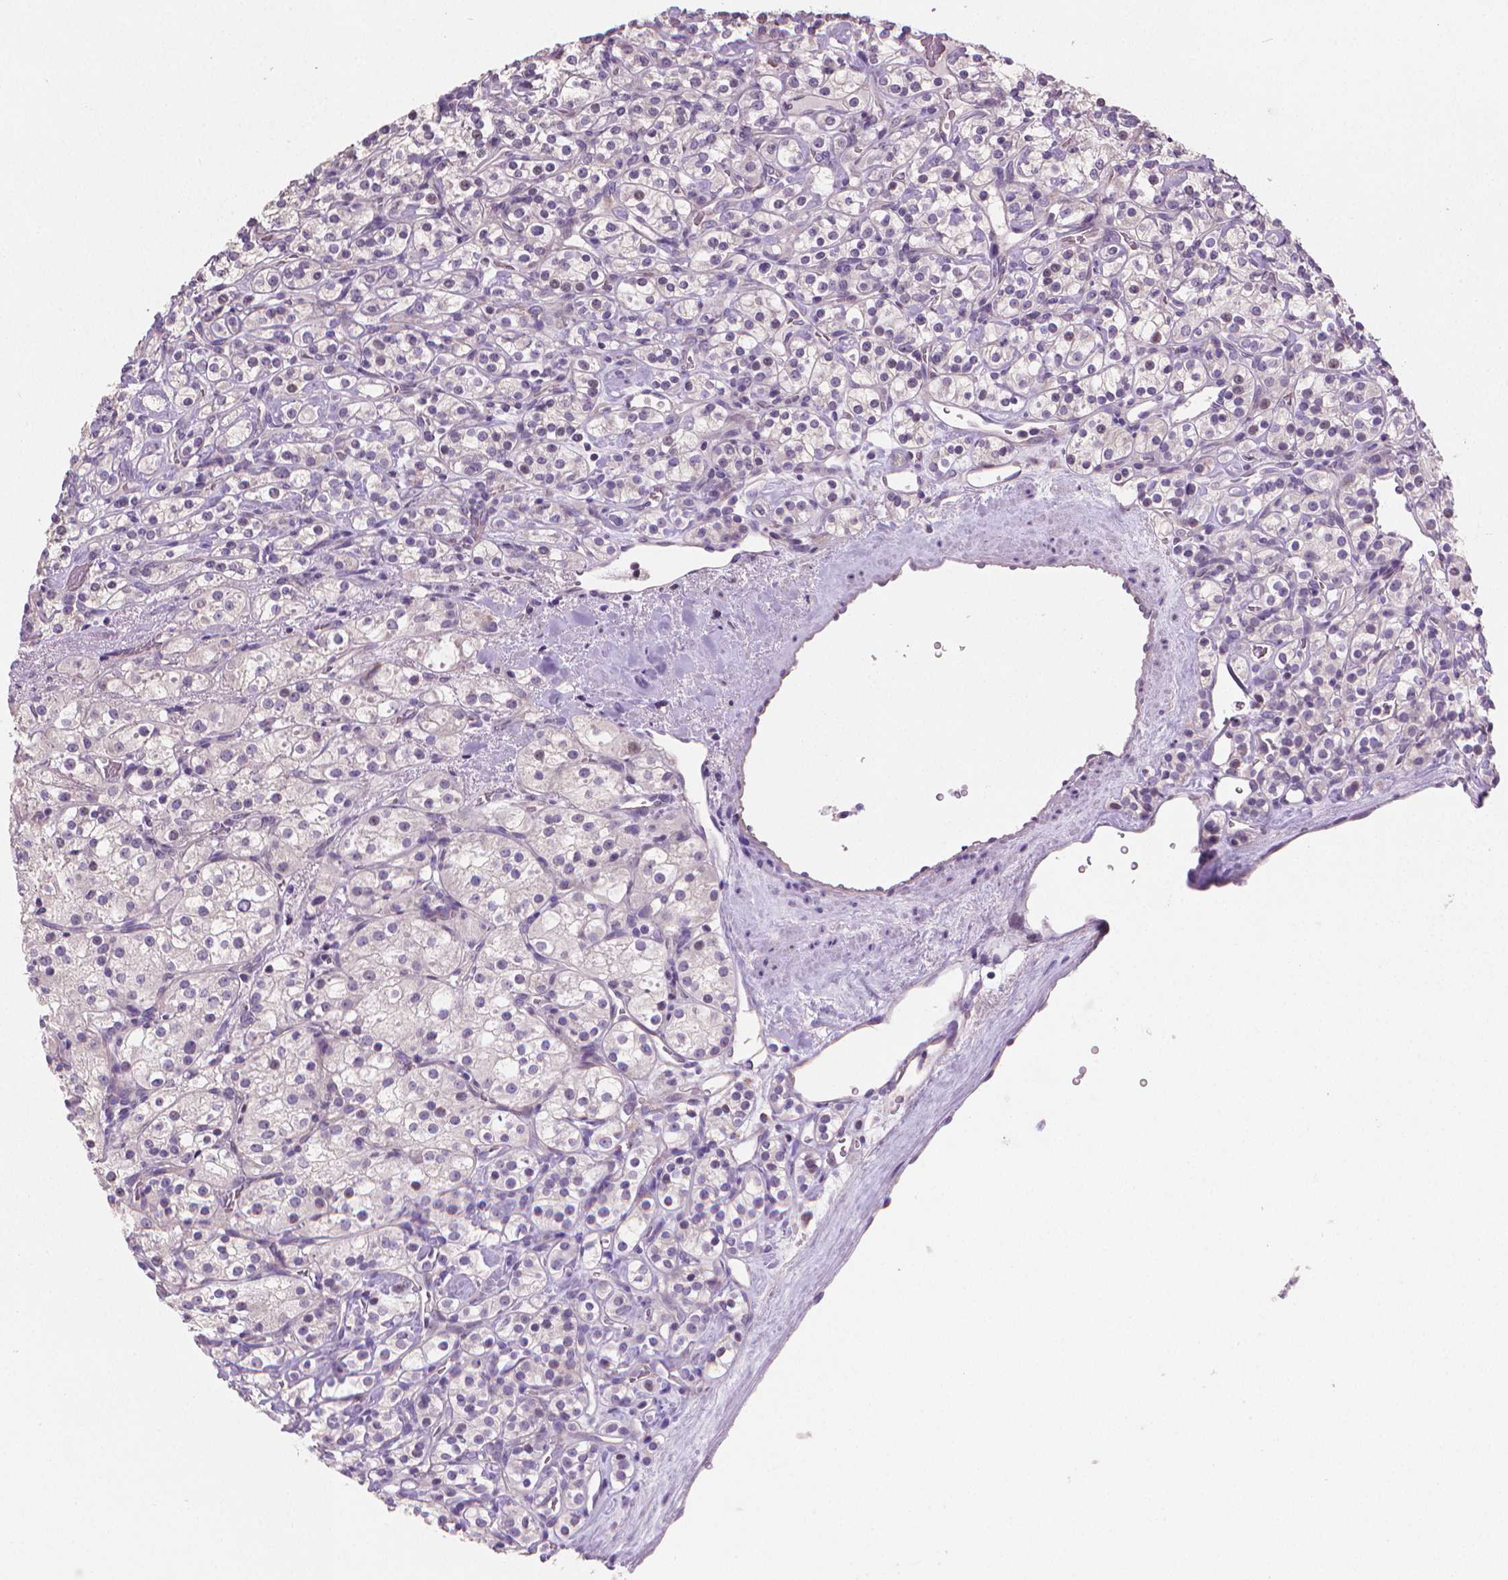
{"staining": {"intensity": "negative", "quantity": "none", "location": "none"}, "tissue": "renal cancer", "cell_type": "Tumor cells", "image_type": "cancer", "snomed": [{"axis": "morphology", "description": "Adenocarcinoma, NOS"}, {"axis": "topography", "description": "Kidney"}], "caption": "A histopathology image of adenocarcinoma (renal) stained for a protein reveals no brown staining in tumor cells.", "gene": "CLXN", "patient": {"sex": "male", "age": 77}}